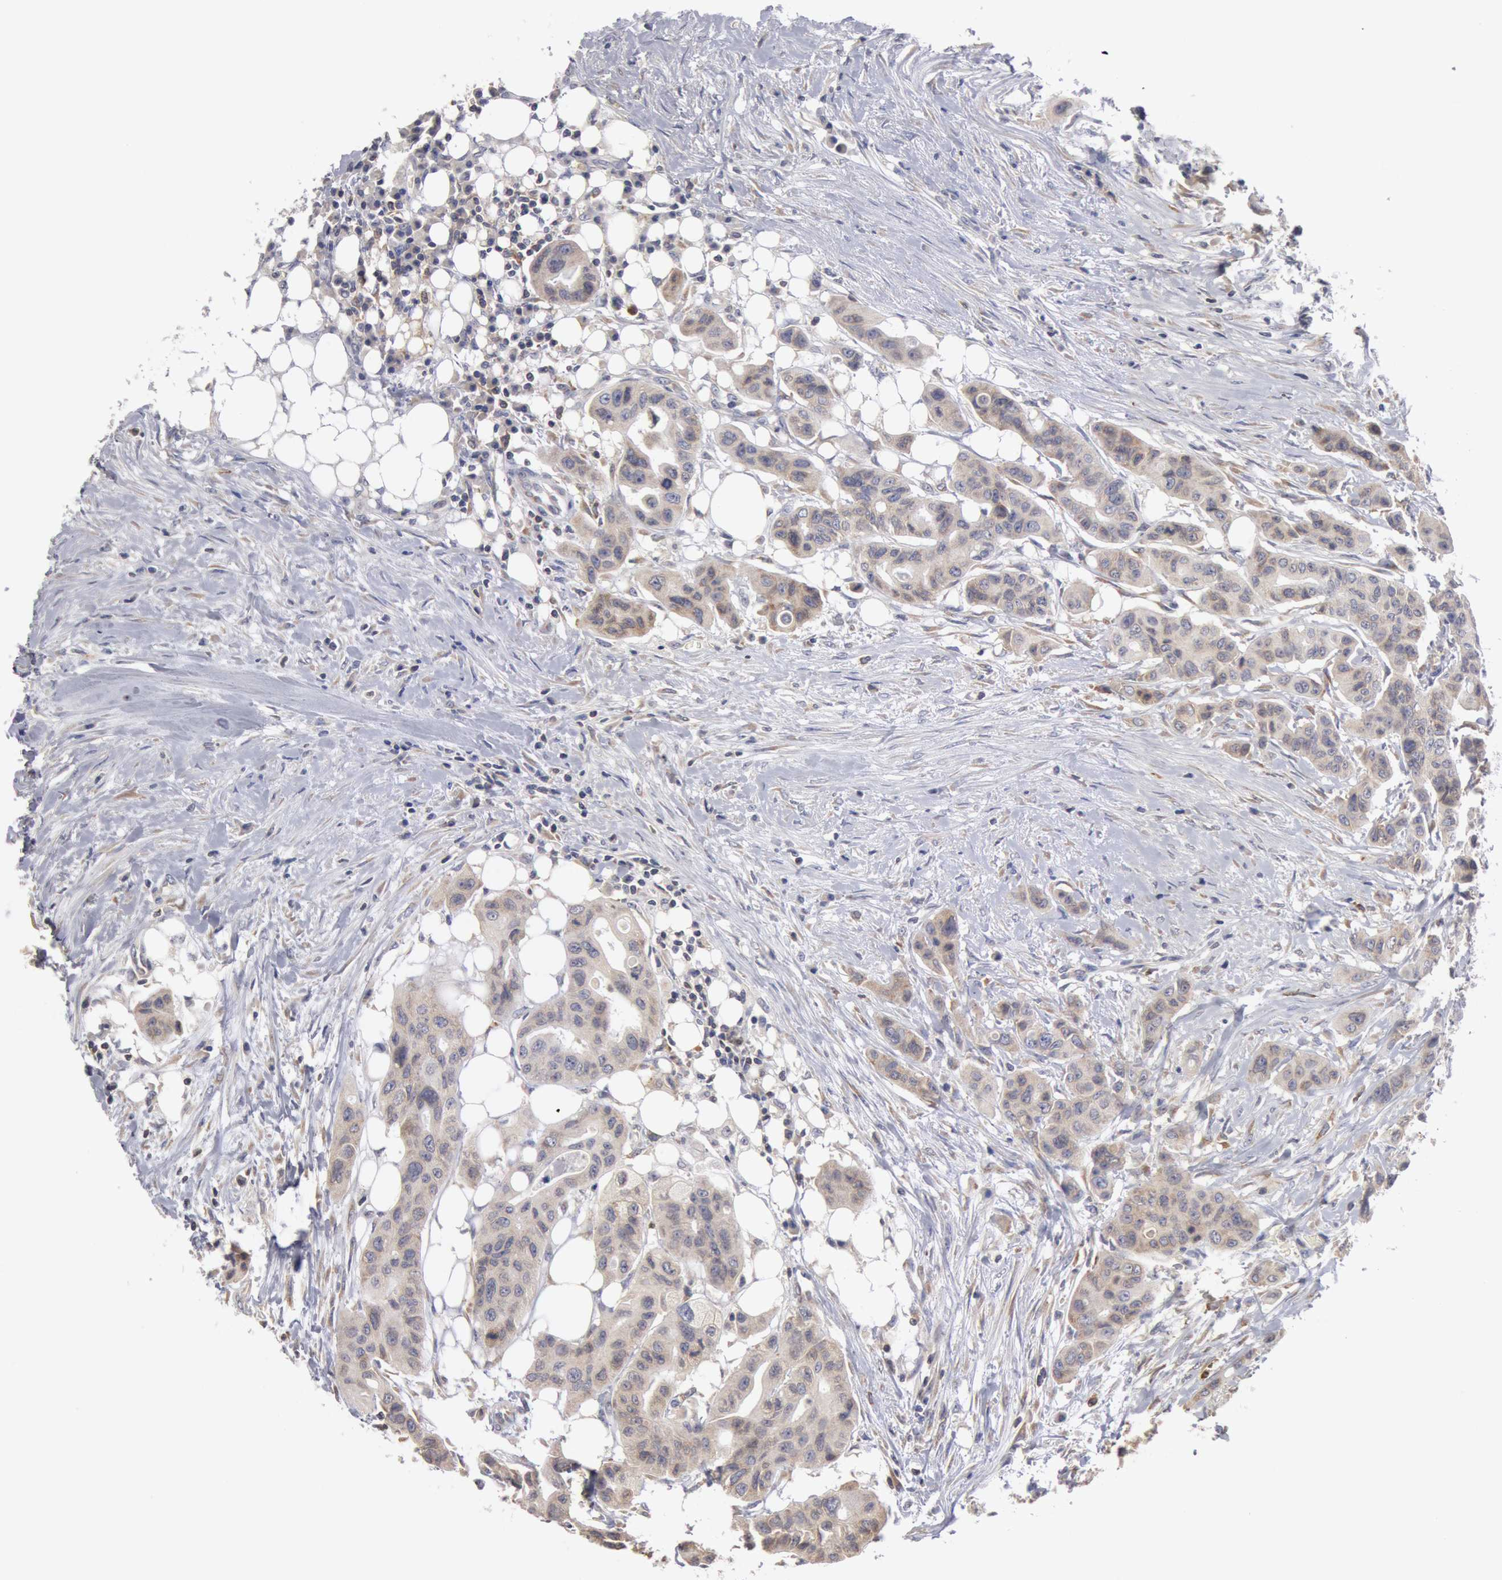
{"staining": {"intensity": "weak", "quantity": "25%-75%", "location": "cytoplasmic/membranous"}, "tissue": "colorectal cancer", "cell_type": "Tumor cells", "image_type": "cancer", "snomed": [{"axis": "morphology", "description": "Adenocarcinoma, NOS"}, {"axis": "topography", "description": "Colon"}], "caption": "A low amount of weak cytoplasmic/membranous staining is identified in approximately 25%-75% of tumor cells in adenocarcinoma (colorectal) tissue.", "gene": "OSBPL8", "patient": {"sex": "female", "age": 70}}